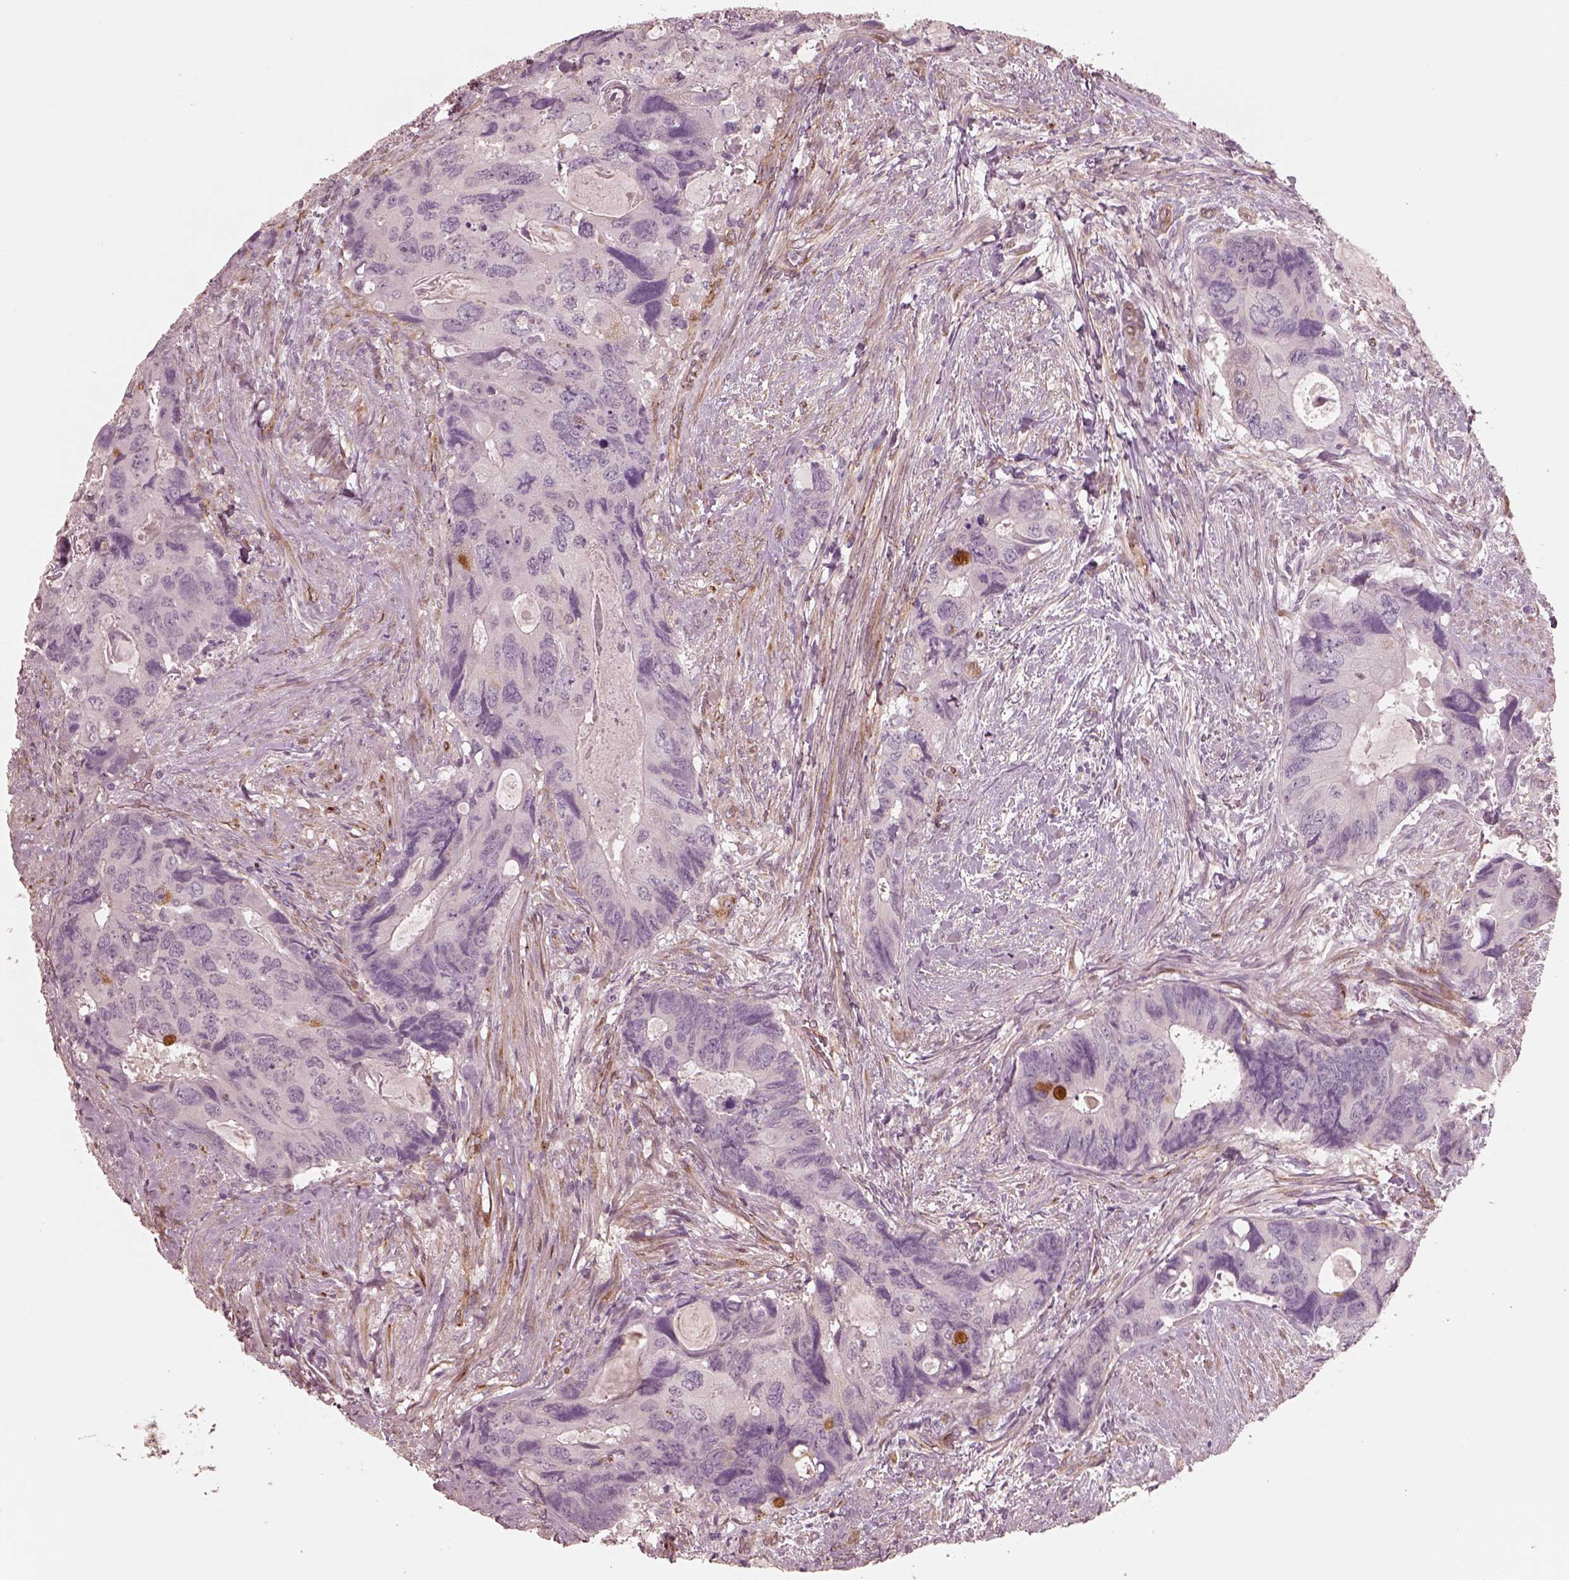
{"staining": {"intensity": "negative", "quantity": "none", "location": "none"}, "tissue": "colorectal cancer", "cell_type": "Tumor cells", "image_type": "cancer", "snomed": [{"axis": "morphology", "description": "Adenocarcinoma, NOS"}, {"axis": "topography", "description": "Rectum"}], "caption": "A photomicrograph of colorectal cancer (adenocarcinoma) stained for a protein reveals no brown staining in tumor cells.", "gene": "CRYM", "patient": {"sex": "male", "age": 62}}